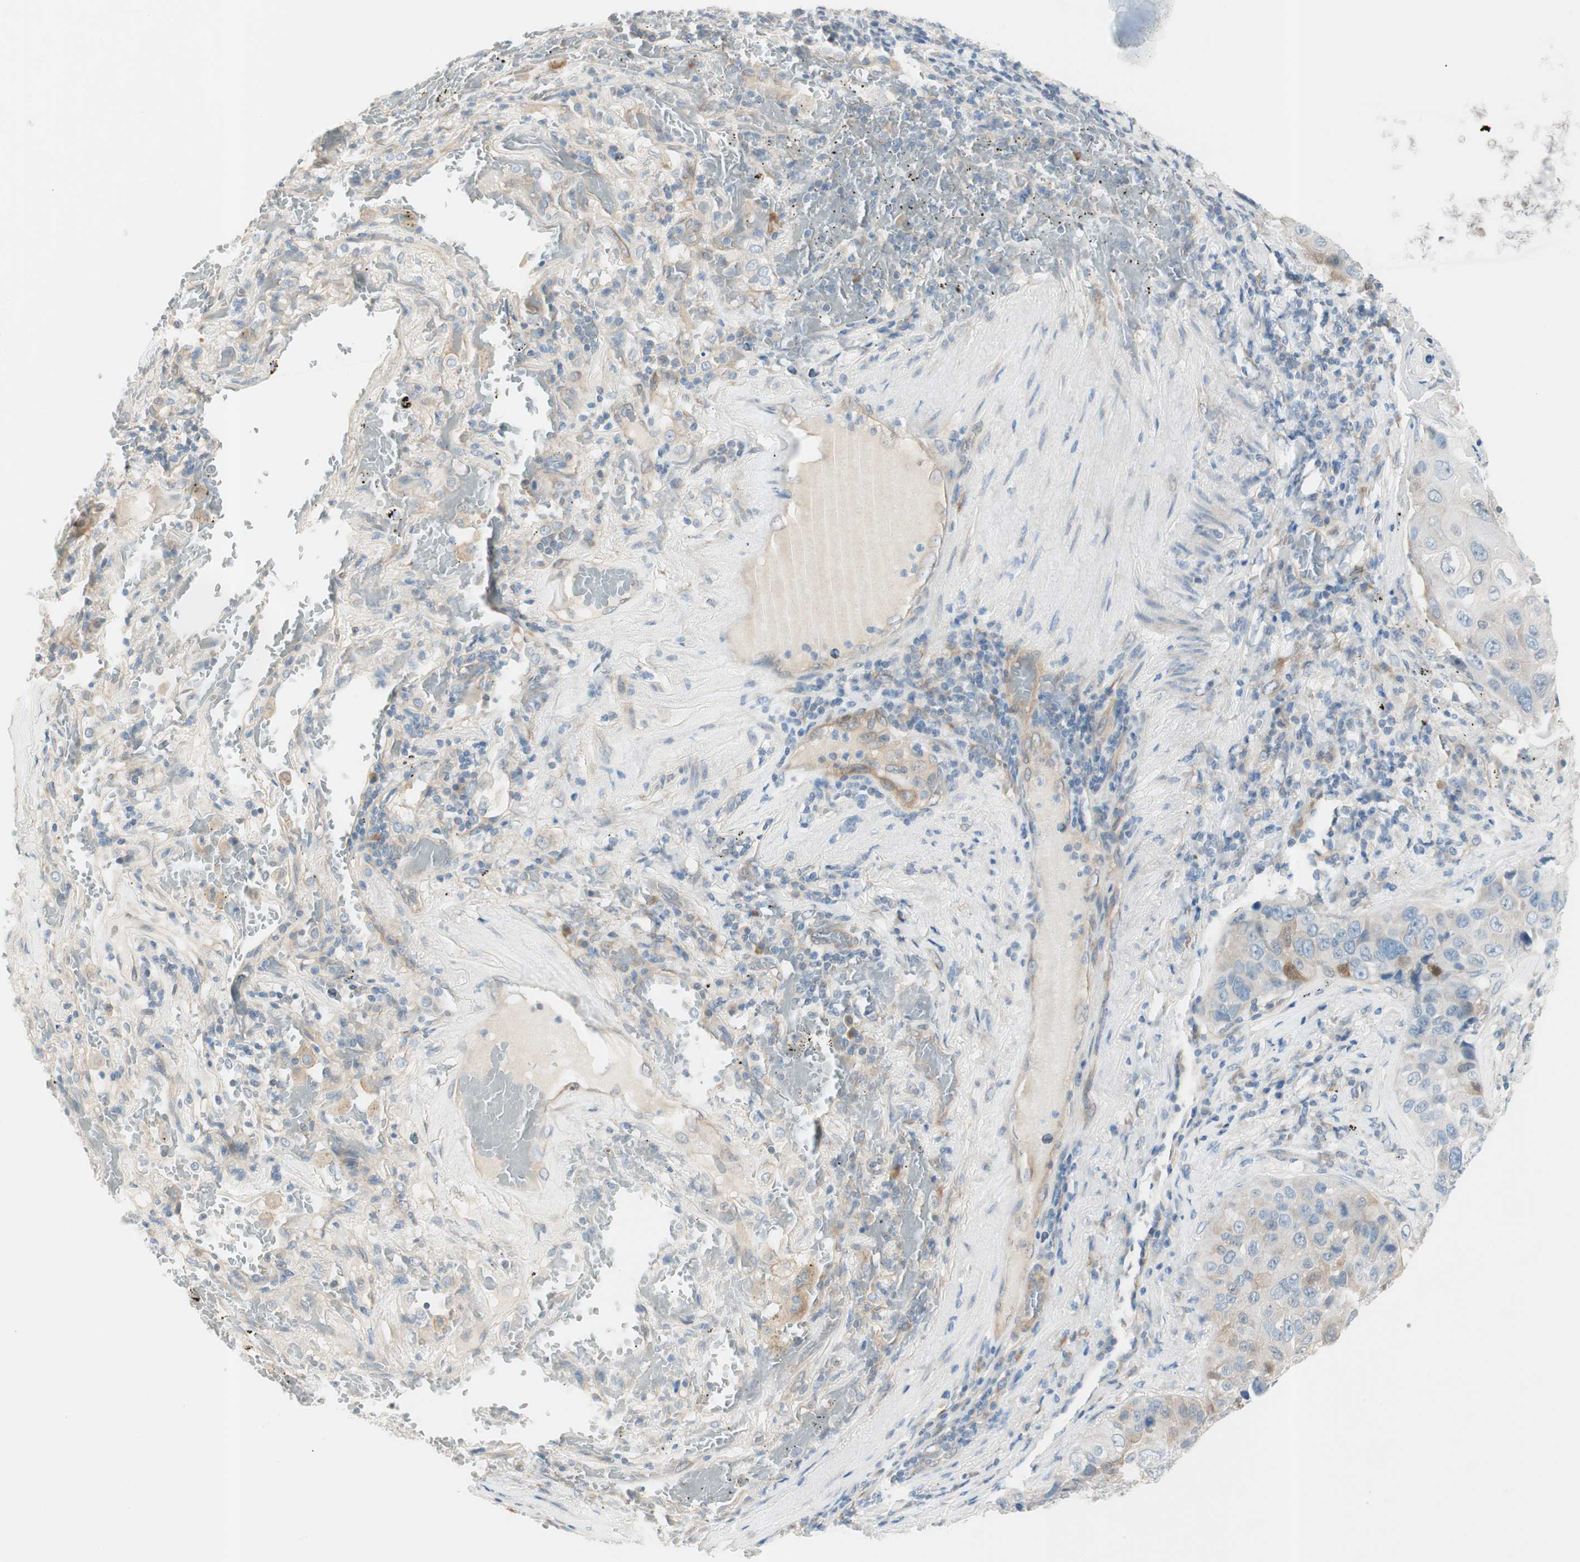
{"staining": {"intensity": "weak", "quantity": "<25%", "location": "cytoplasmic/membranous,nuclear"}, "tissue": "lung cancer", "cell_type": "Tumor cells", "image_type": "cancer", "snomed": [{"axis": "morphology", "description": "Squamous cell carcinoma, NOS"}, {"axis": "topography", "description": "Lung"}], "caption": "The photomicrograph shows no staining of tumor cells in lung cancer (squamous cell carcinoma). (Immunohistochemistry, brightfield microscopy, high magnification).", "gene": "CDK3", "patient": {"sex": "male", "age": 57}}